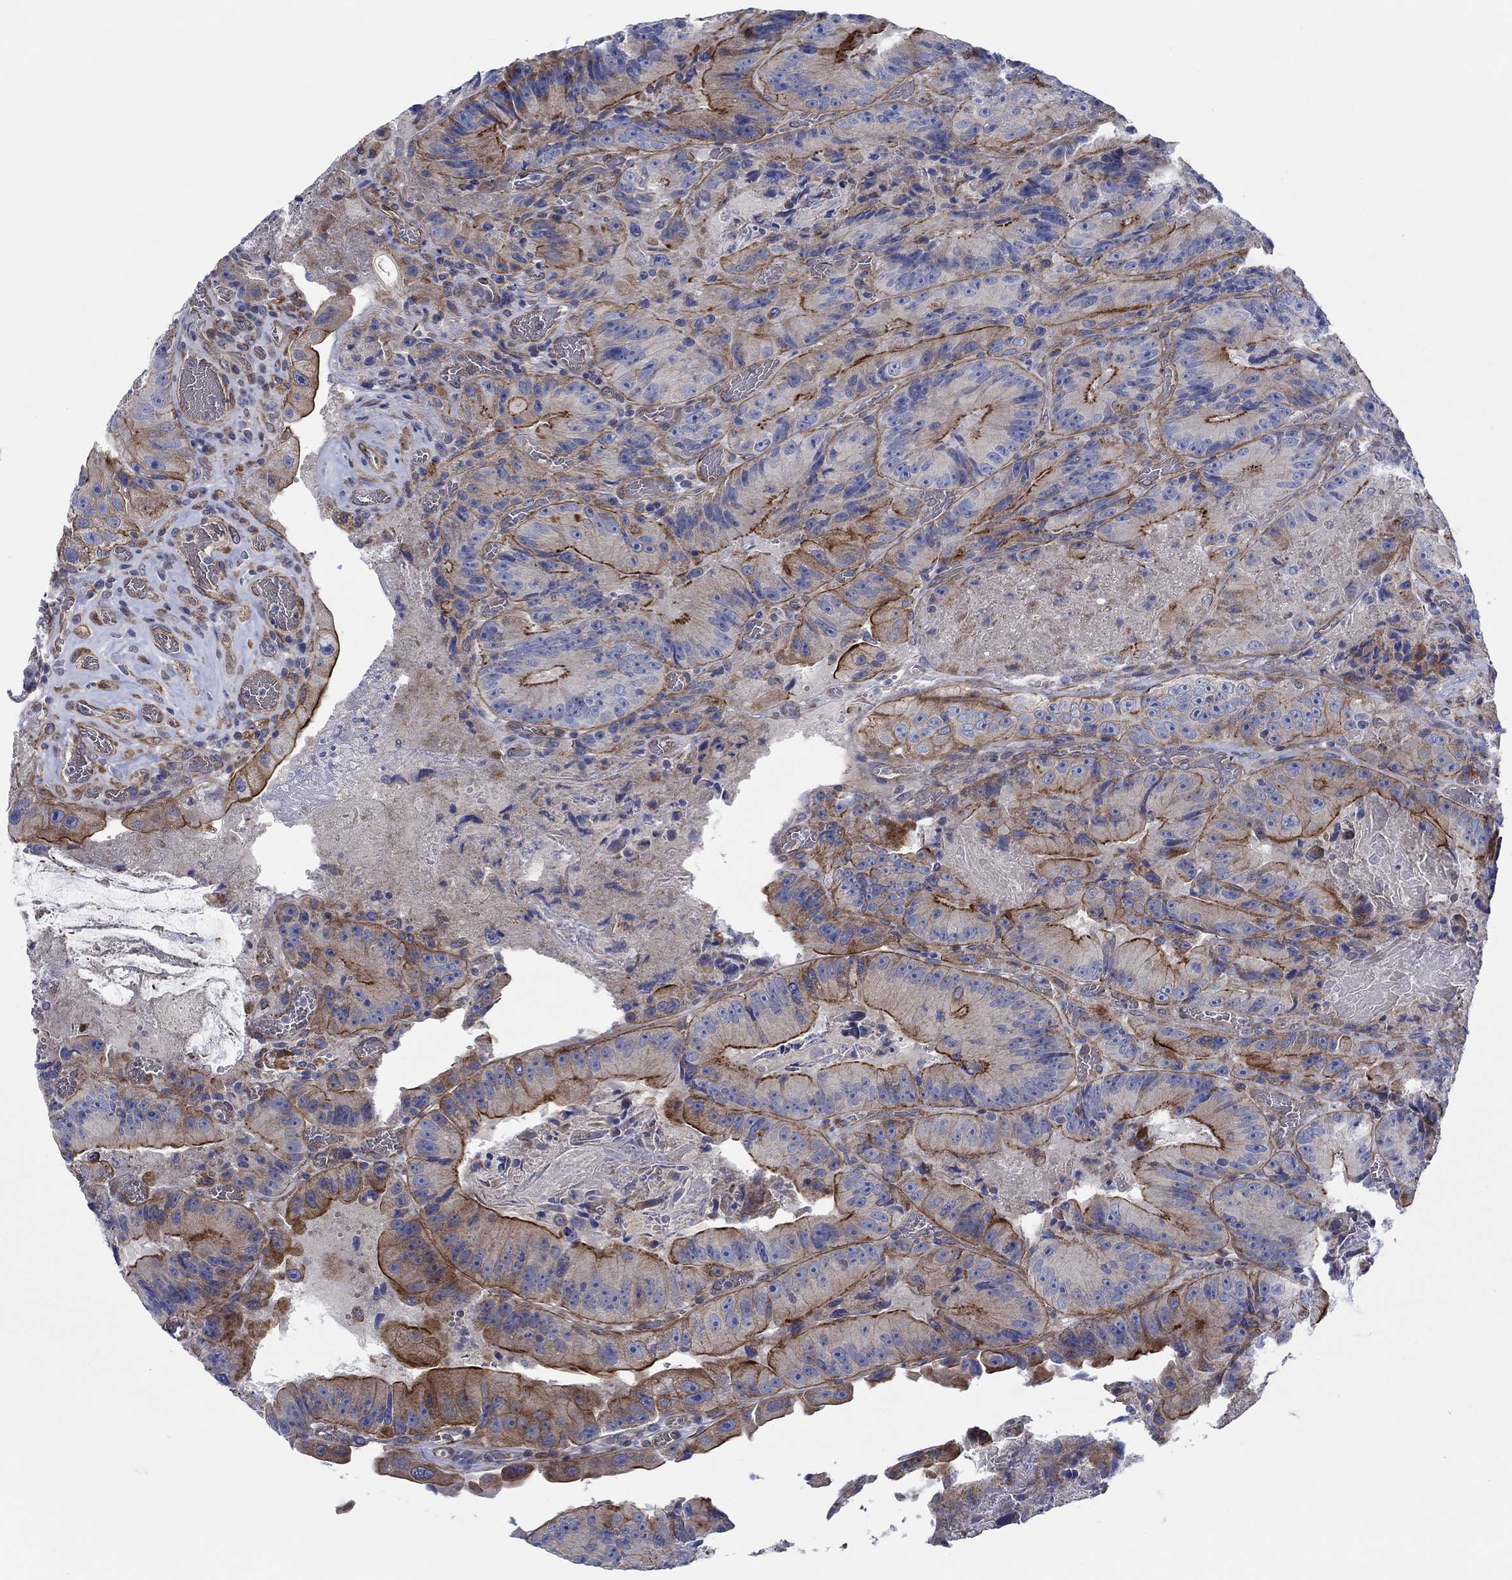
{"staining": {"intensity": "strong", "quantity": ">75%", "location": "cytoplasmic/membranous"}, "tissue": "colorectal cancer", "cell_type": "Tumor cells", "image_type": "cancer", "snomed": [{"axis": "morphology", "description": "Adenocarcinoma, NOS"}, {"axis": "topography", "description": "Colon"}], "caption": "Colorectal cancer stained with DAB (3,3'-diaminobenzidine) IHC reveals high levels of strong cytoplasmic/membranous expression in about >75% of tumor cells. The staining was performed using DAB to visualize the protein expression in brown, while the nuclei were stained in blue with hematoxylin (Magnification: 20x).", "gene": "FMN1", "patient": {"sex": "female", "age": 86}}